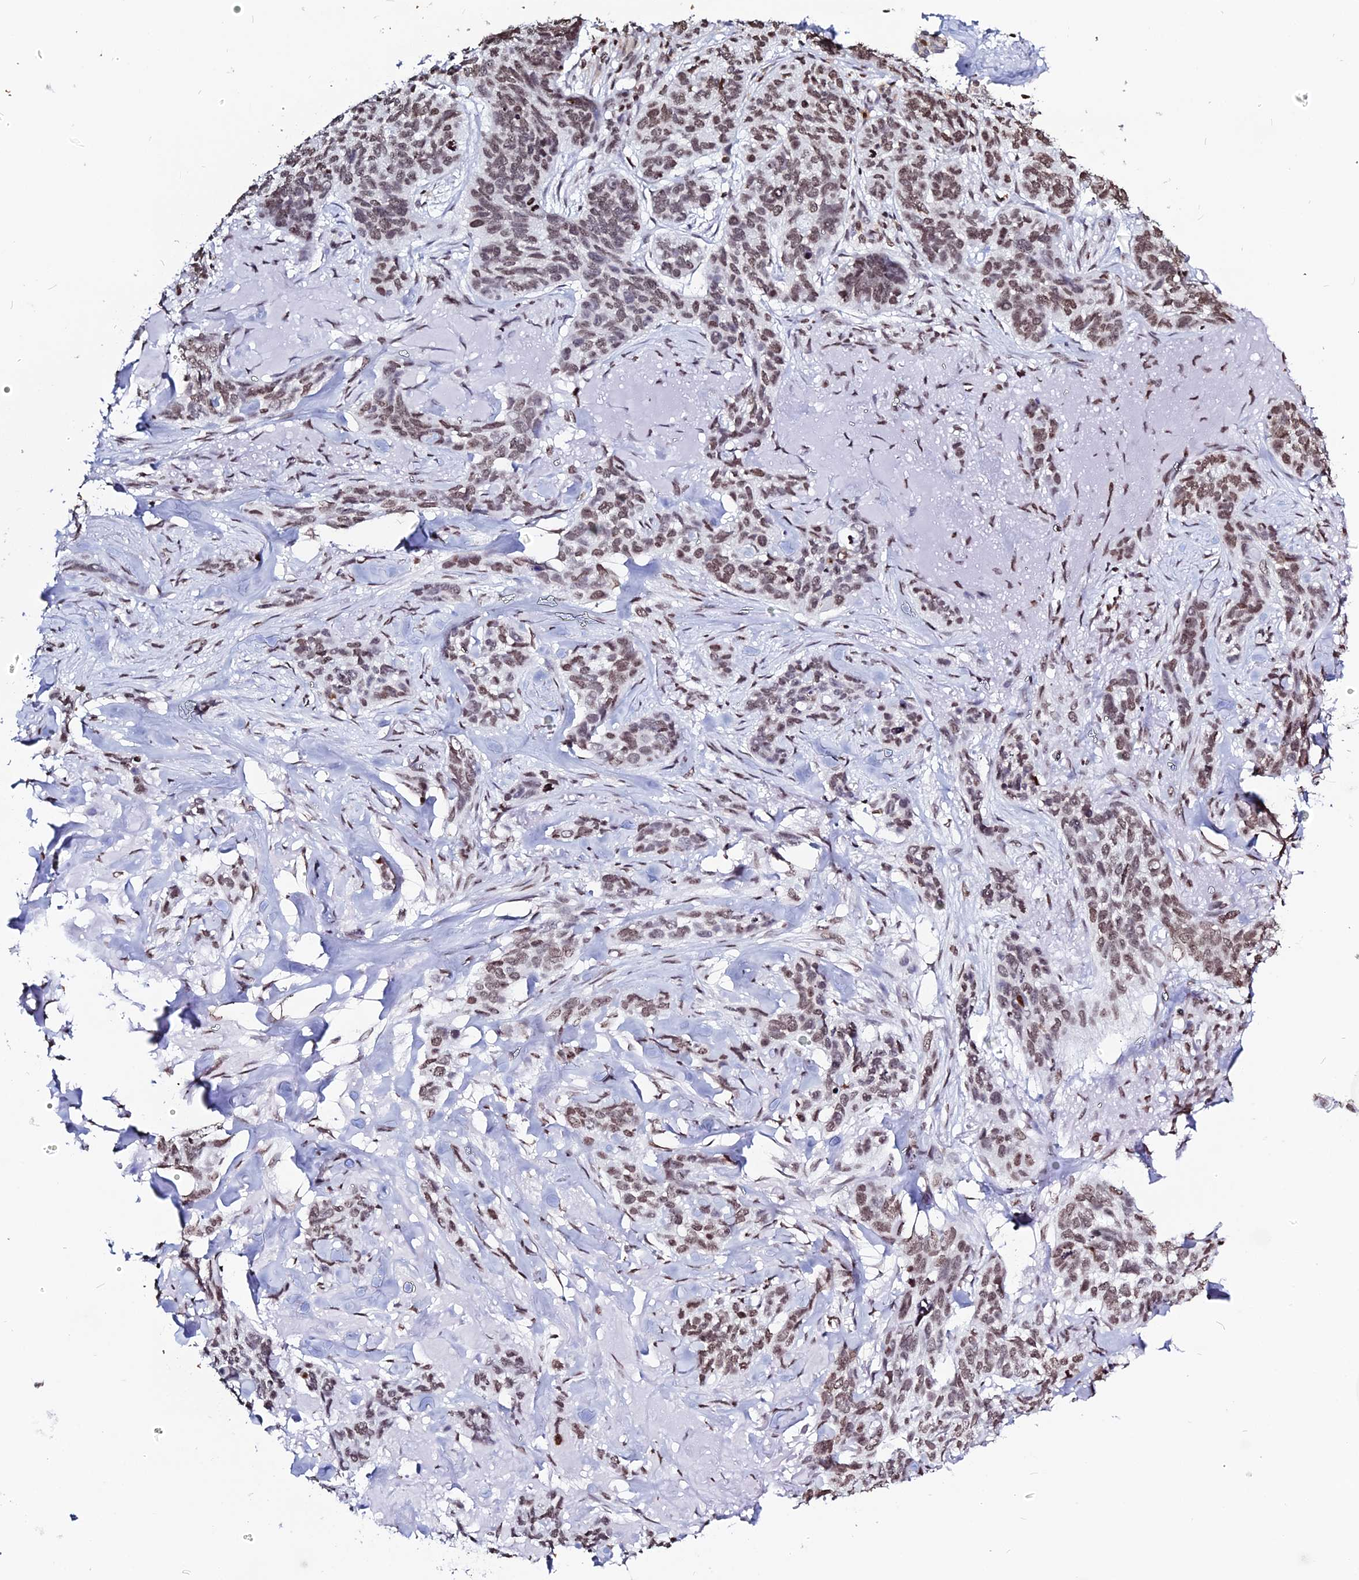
{"staining": {"intensity": "moderate", "quantity": ">75%", "location": "nuclear"}, "tissue": "skin cancer", "cell_type": "Tumor cells", "image_type": "cancer", "snomed": [{"axis": "morphology", "description": "Basal cell carcinoma"}, {"axis": "topography", "description": "Skin"}], "caption": "Skin basal cell carcinoma stained for a protein (brown) demonstrates moderate nuclear positive positivity in approximately >75% of tumor cells.", "gene": "MACROH2A2", "patient": {"sex": "male", "age": 86}}